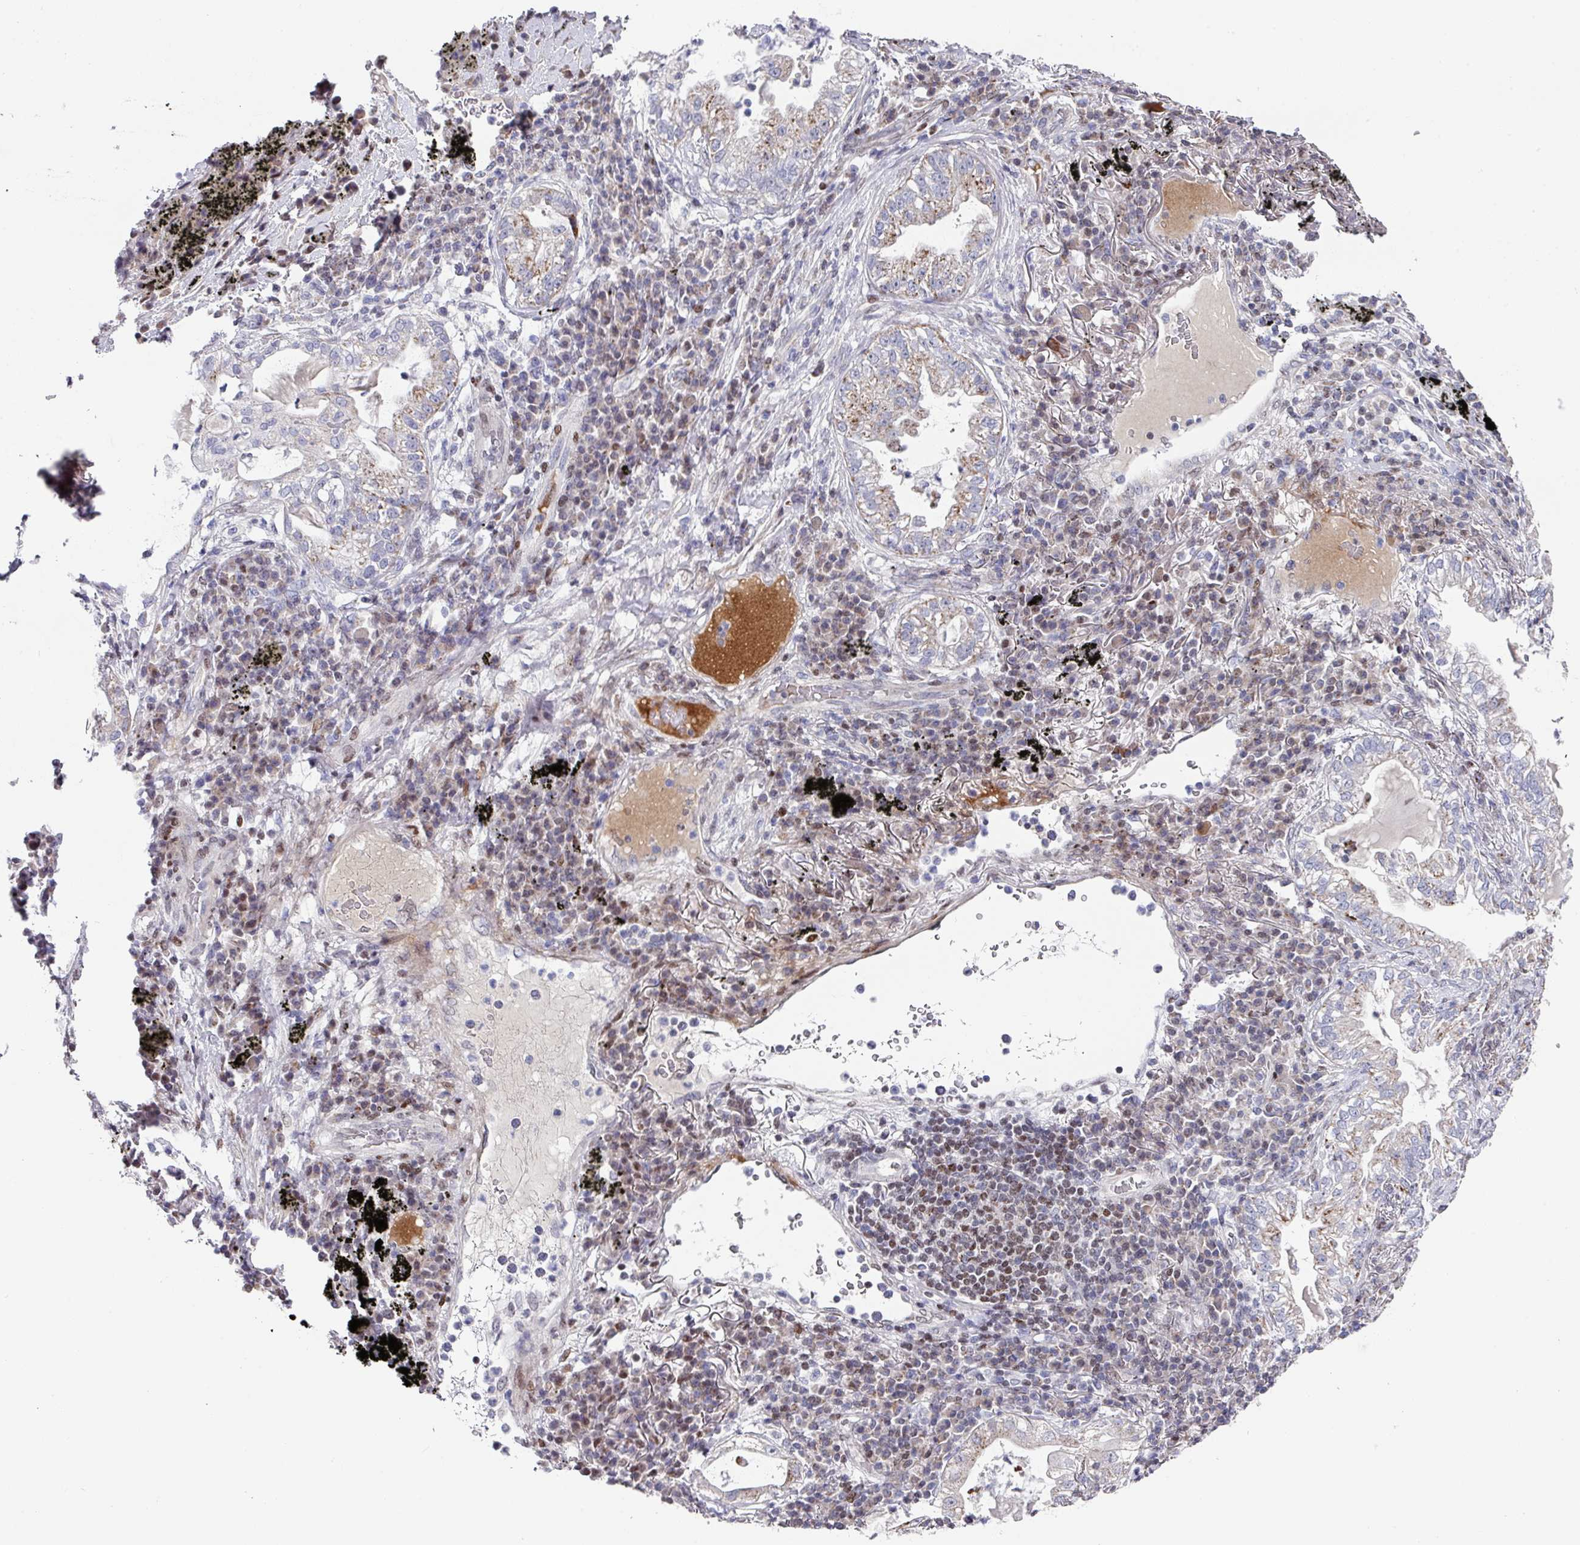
{"staining": {"intensity": "weak", "quantity": "<25%", "location": "cytoplasmic/membranous"}, "tissue": "lung cancer", "cell_type": "Tumor cells", "image_type": "cancer", "snomed": [{"axis": "morphology", "description": "Adenocarcinoma, NOS"}, {"axis": "topography", "description": "Lung"}], "caption": "Lung cancer (adenocarcinoma) was stained to show a protein in brown. There is no significant expression in tumor cells.", "gene": "CBX7", "patient": {"sex": "female", "age": 73}}